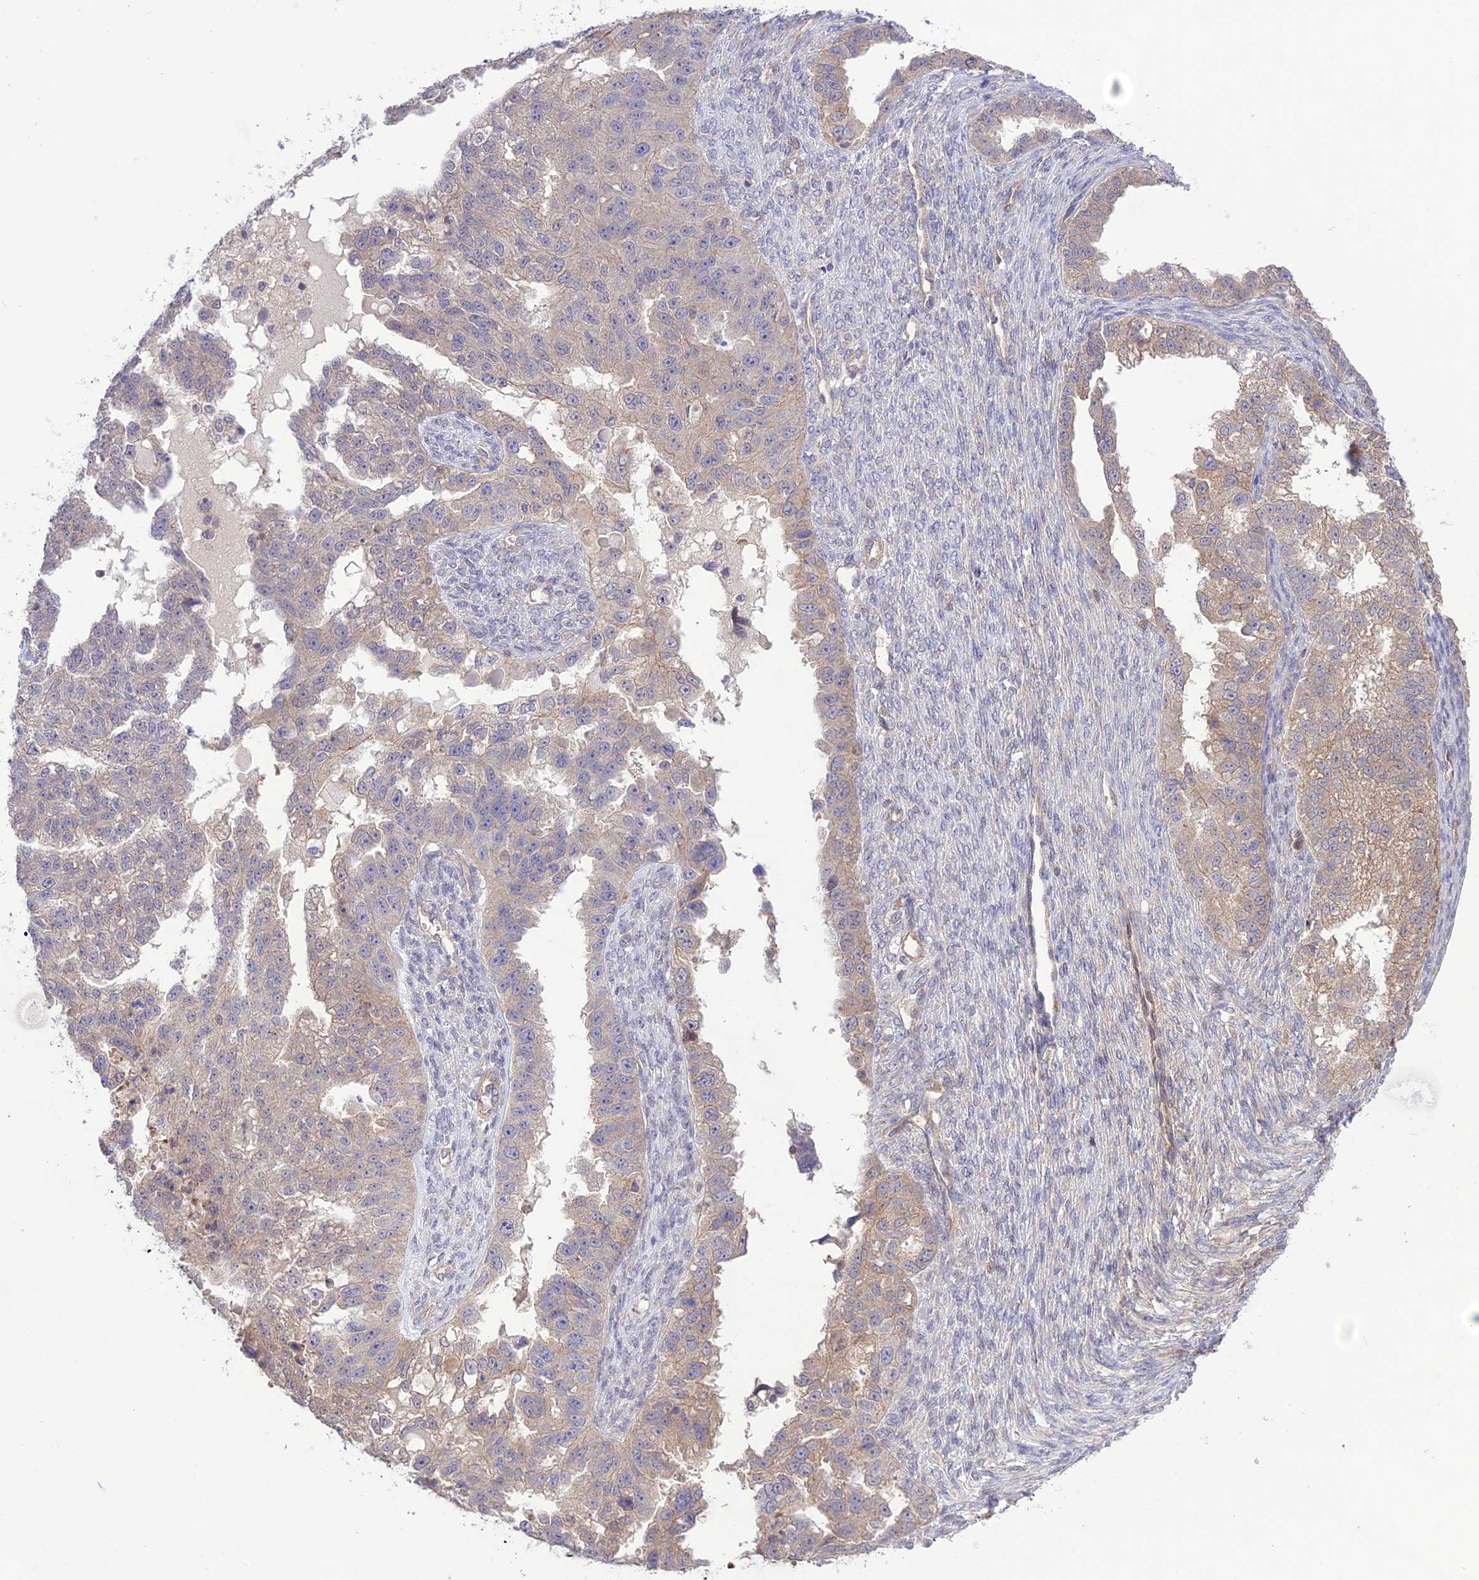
{"staining": {"intensity": "weak", "quantity": "<25%", "location": "cytoplasmic/membranous"}, "tissue": "ovarian cancer", "cell_type": "Tumor cells", "image_type": "cancer", "snomed": [{"axis": "morphology", "description": "Cystadenocarcinoma, serous, NOS"}, {"axis": "topography", "description": "Ovary"}], "caption": "Tumor cells show no significant protein positivity in ovarian serous cystadenocarcinoma.", "gene": "FCHSD1", "patient": {"sex": "female", "age": 58}}